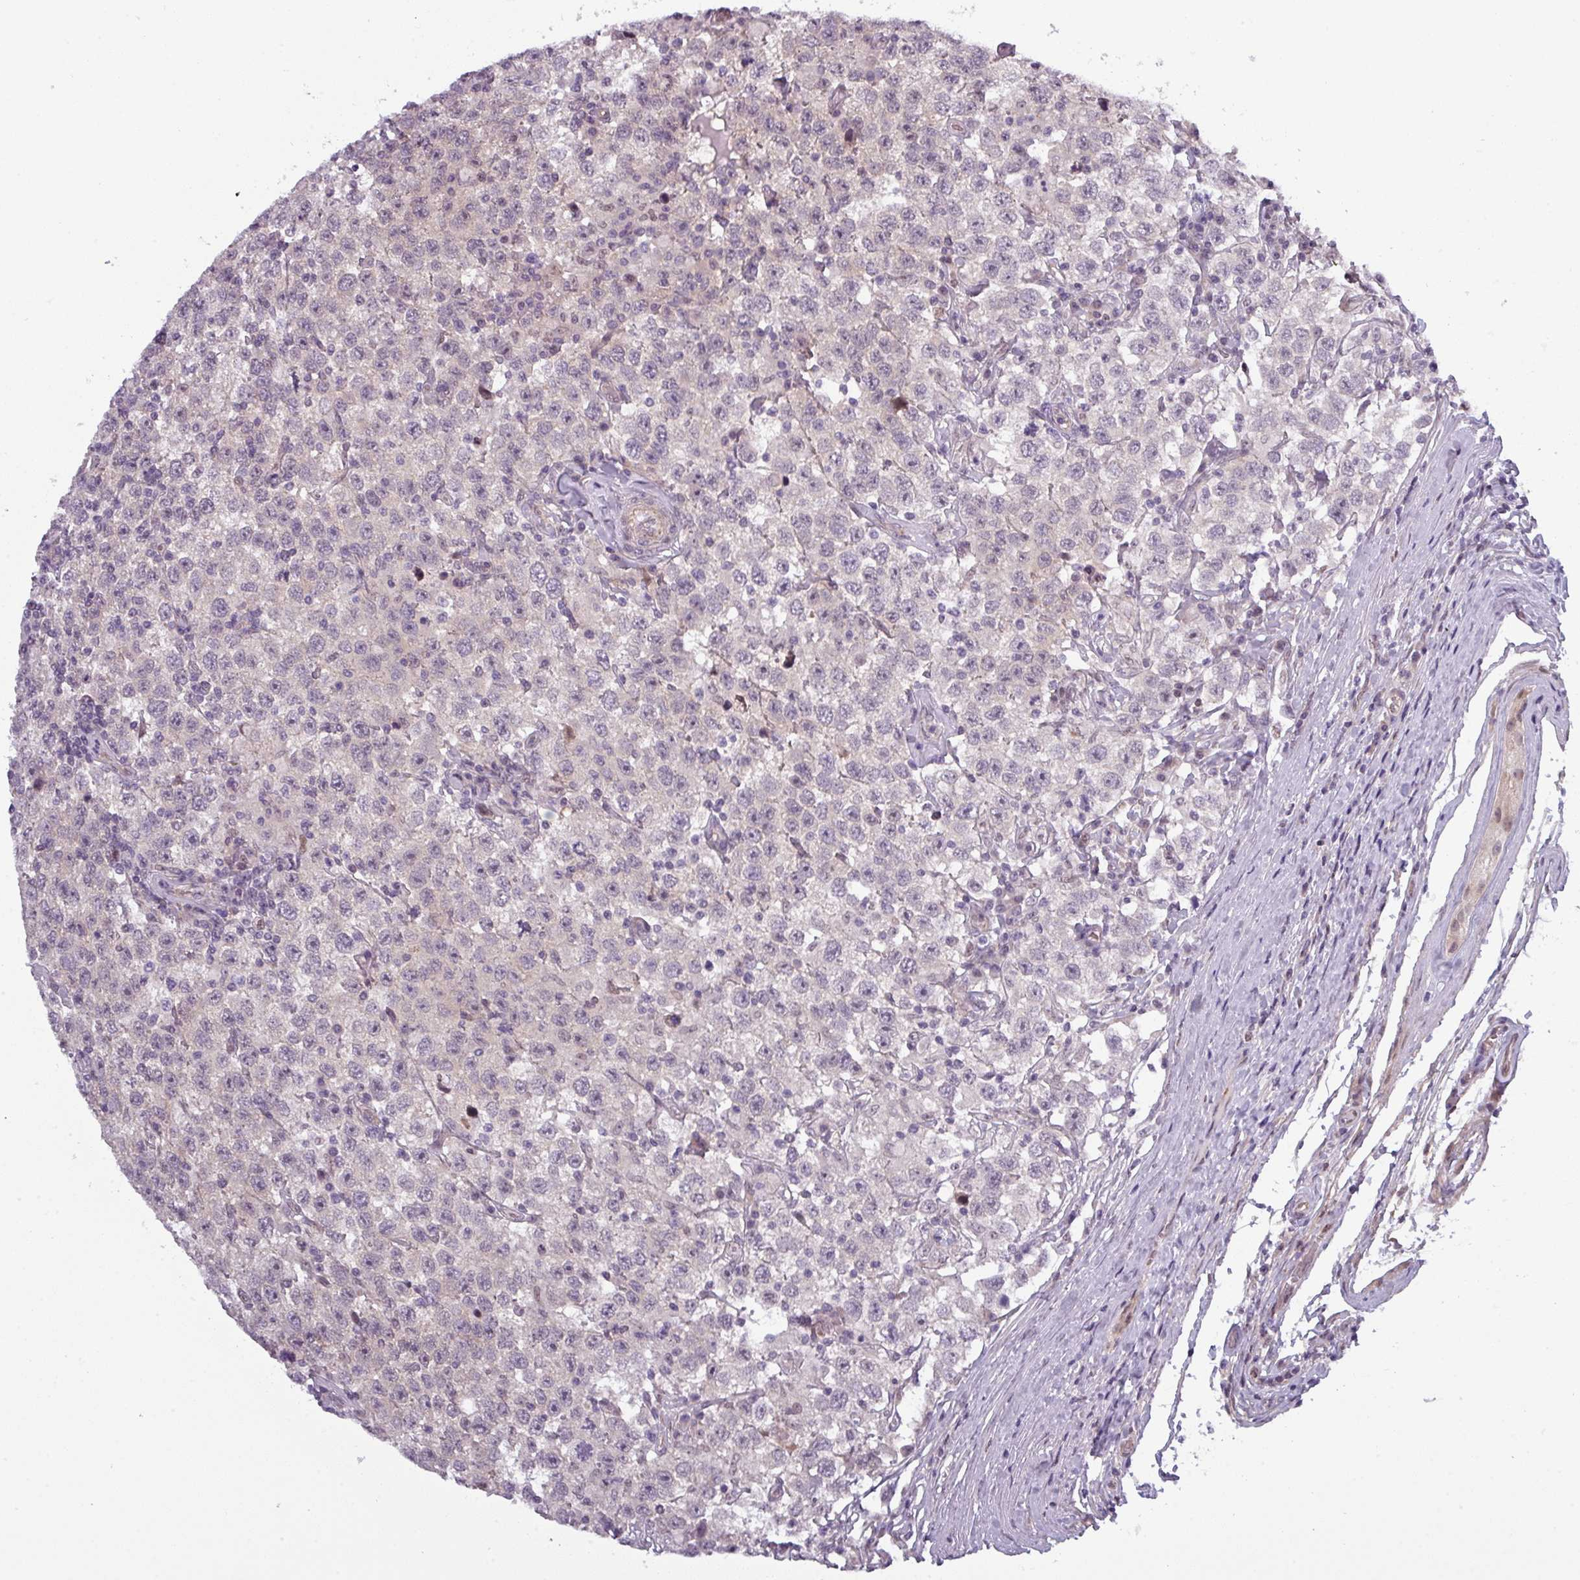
{"staining": {"intensity": "negative", "quantity": "none", "location": "none"}, "tissue": "testis cancer", "cell_type": "Tumor cells", "image_type": "cancer", "snomed": [{"axis": "morphology", "description": "Seminoma, NOS"}, {"axis": "topography", "description": "Testis"}], "caption": "Immunohistochemistry photomicrograph of neoplastic tissue: seminoma (testis) stained with DAB (3,3'-diaminobenzidine) reveals no significant protein staining in tumor cells. (DAB (3,3'-diaminobenzidine) IHC with hematoxylin counter stain).", "gene": "PRAMEF12", "patient": {"sex": "male", "age": 41}}